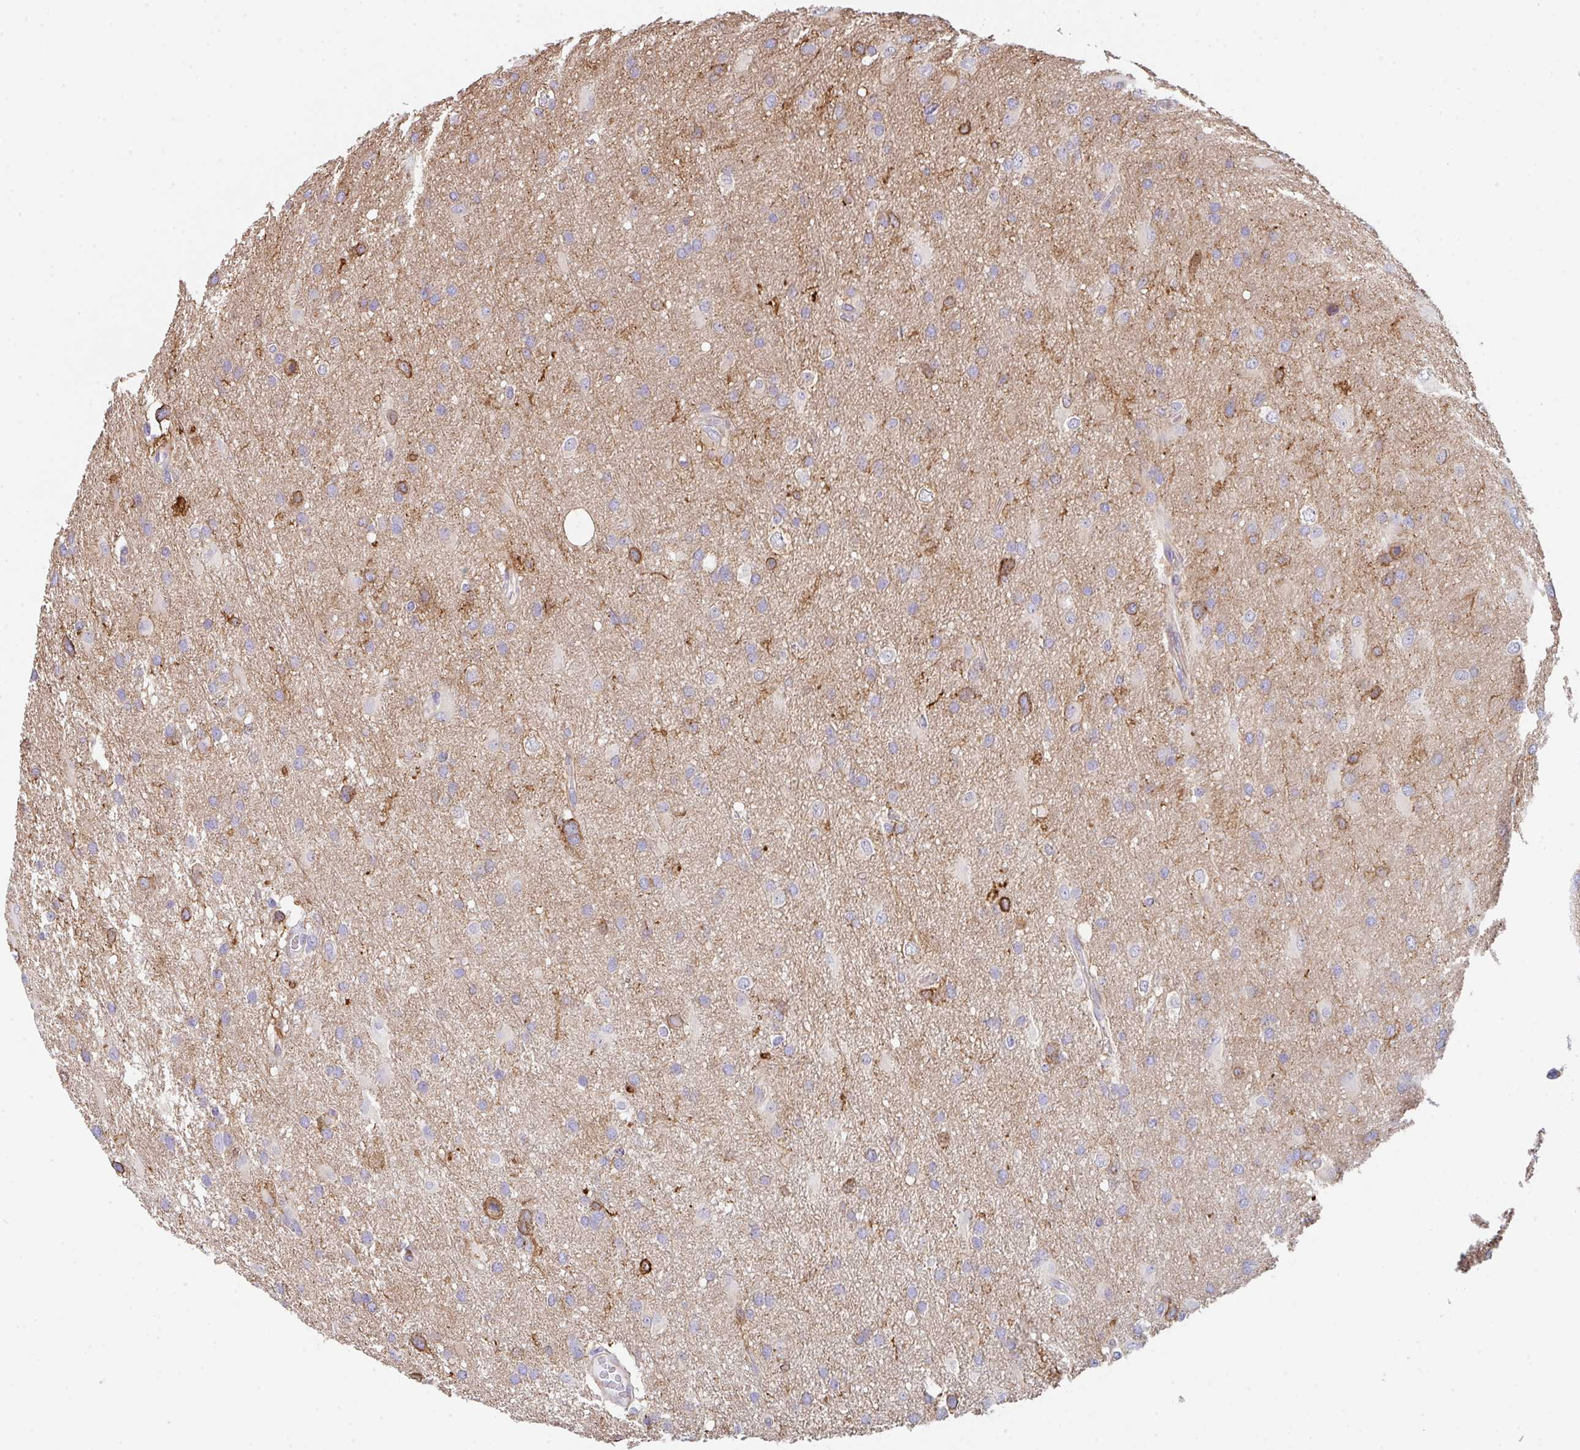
{"staining": {"intensity": "negative", "quantity": "none", "location": "none"}, "tissue": "glioma", "cell_type": "Tumor cells", "image_type": "cancer", "snomed": [{"axis": "morphology", "description": "Glioma, malignant, High grade"}, {"axis": "topography", "description": "Brain"}], "caption": "Immunohistochemistry image of neoplastic tissue: human high-grade glioma (malignant) stained with DAB (3,3'-diaminobenzidine) demonstrates no significant protein expression in tumor cells. (Brightfield microscopy of DAB immunohistochemistry at high magnification).", "gene": "DBN1", "patient": {"sex": "male", "age": 53}}